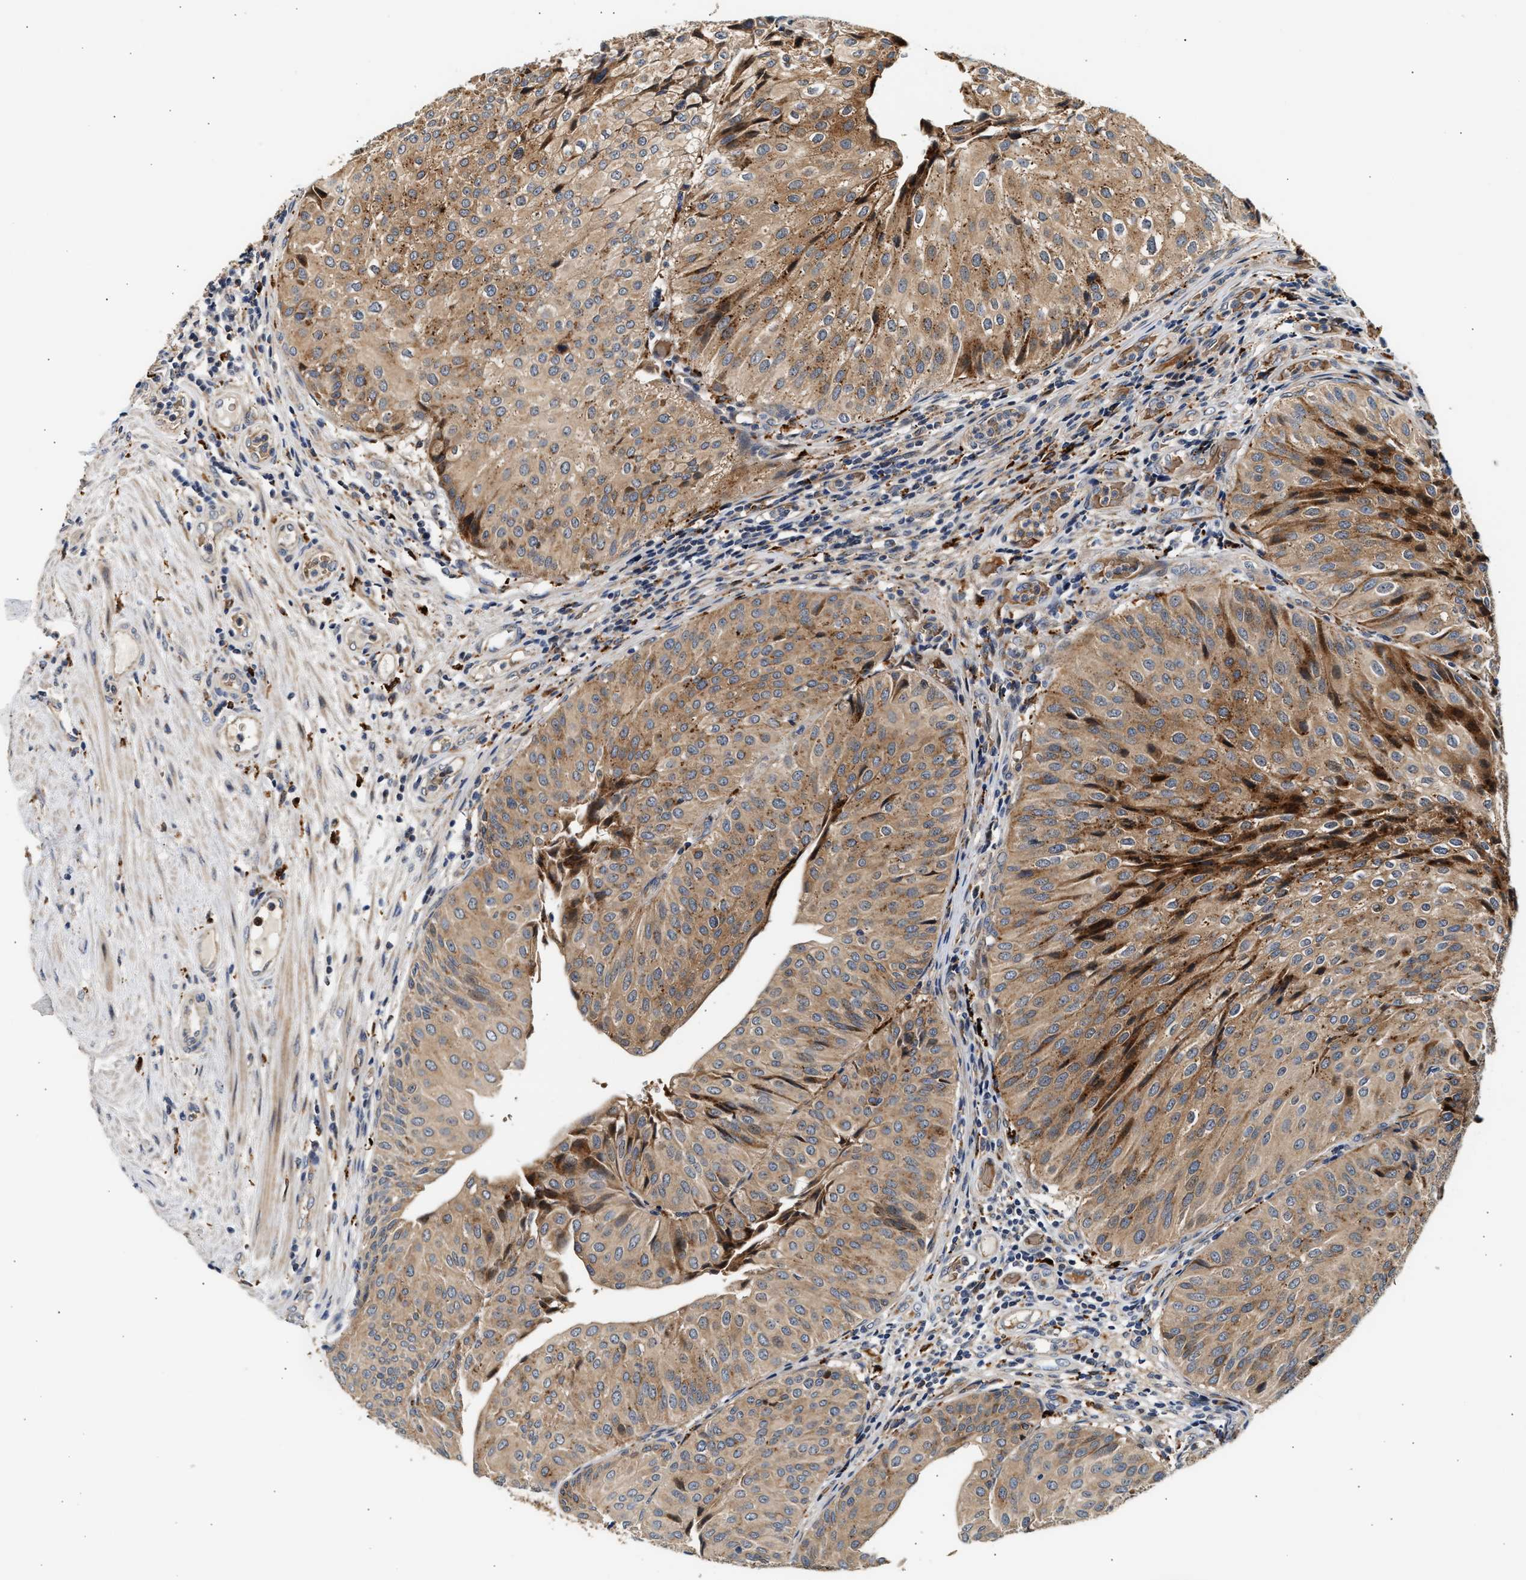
{"staining": {"intensity": "moderate", "quantity": ">75%", "location": "cytoplasmic/membranous"}, "tissue": "urothelial cancer", "cell_type": "Tumor cells", "image_type": "cancer", "snomed": [{"axis": "morphology", "description": "Urothelial carcinoma, Low grade"}, {"axis": "topography", "description": "Urinary bladder"}], "caption": "Urothelial carcinoma (low-grade) tissue reveals moderate cytoplasmic/membranous positivity in approximately >75% of tumor cells, visualized by immunohistochemistry.", "gene": "PLD3", "patient": {"sex": "male", "age": 67}}